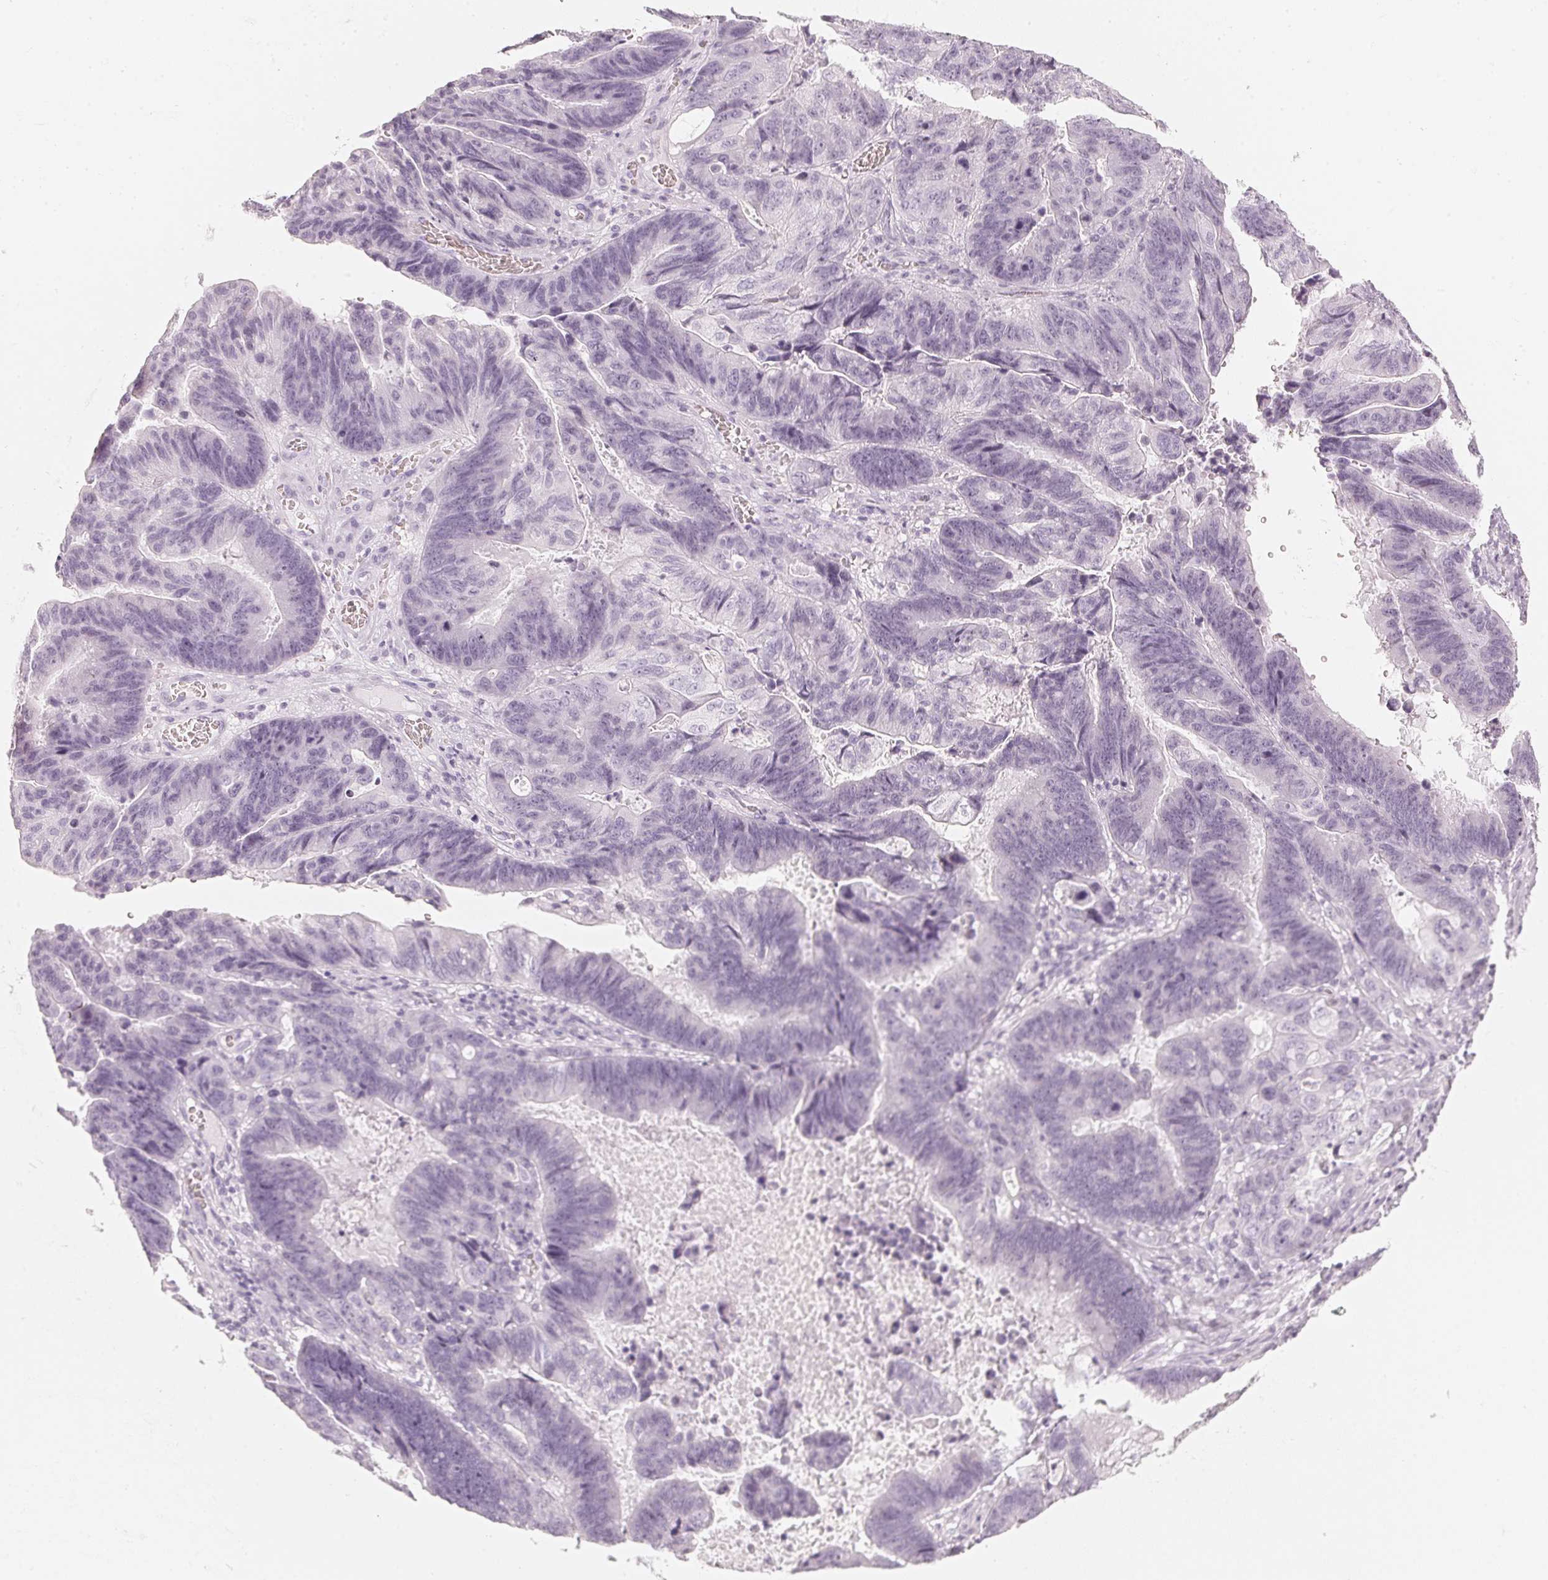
{"staining": {"intensity": "negative", "quantity": "none", "location": "none"}, "tissue": "lung cancer", "cell_type": "Tumor cells", "image_type": "cancer", "snomed": [{"axis": "morphology", "description": "Aneuploidy"}, {"axis": "morphology", "description": "Adenocarcinoma, NOS"}, {"axis": "morphology", "description": "Adenocarcinoma primary or metastatic"}, {"axis": "topography", "description": "Lung"}], "caption": "Human lung adenocarcinoma stained for a protein using IHC demonstrates no staining in tumor cells.", "gene": "SLC22A8", "patient": {"sex": "female", "age": 75}}